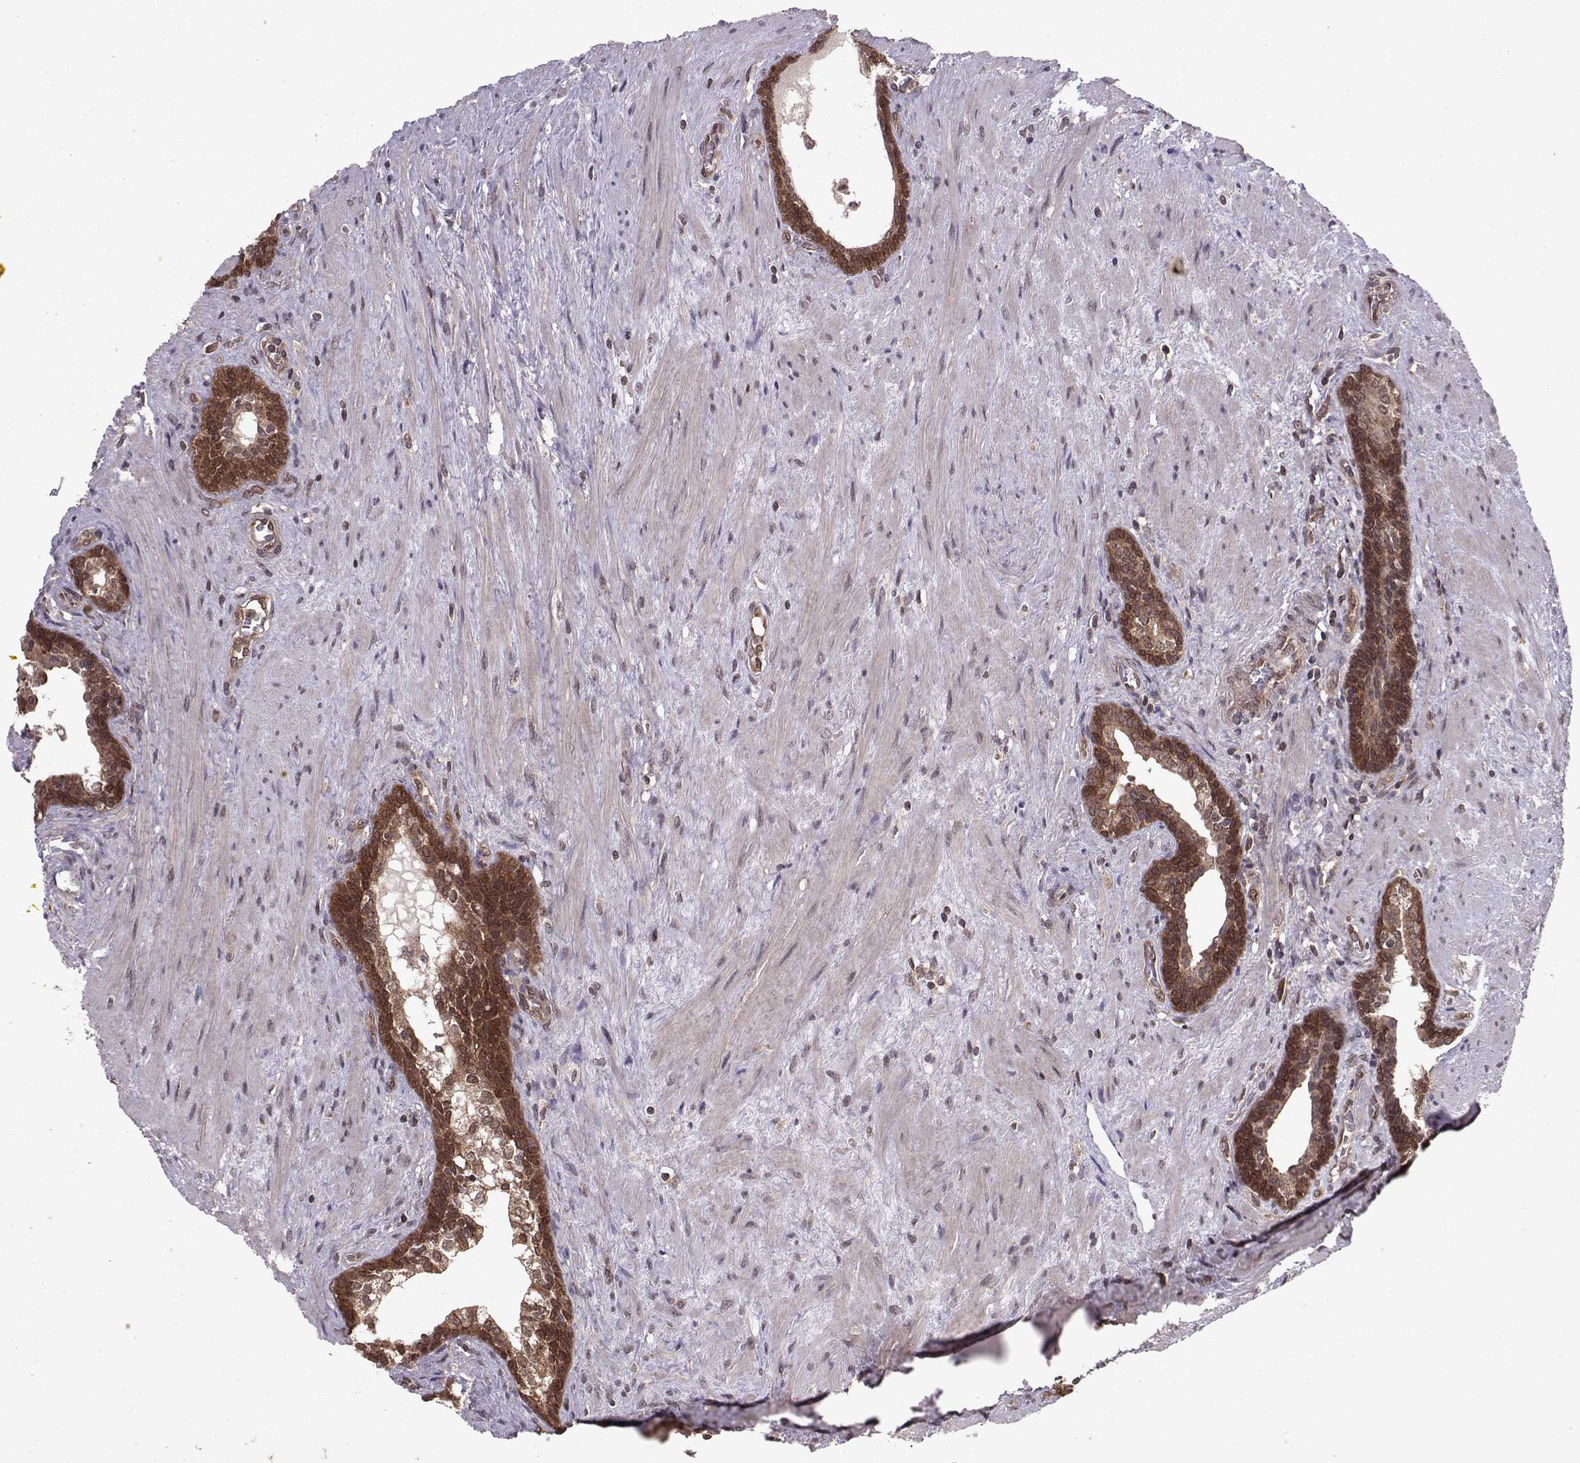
{"staining": {"intensity": "strong", "quantity": ">75%", "location": "cytoplasmic/membranous"}, "tissue": "prostate cancer", "cell_type": "Tumor cells", "image_type": "cancer", "snomed": [{"axis": "morphology", "description": "Adenocarcinoma, NOS"}, {"axis": "morphology", "description": "Adenocarcinoma, High grade"}, {"axis": "topography", "description": "Prostate"}], "caption": "Prostate cancer stained with DAB (3,3'-diaminobenzidine) immunohistochemistry (IHC) demonstrates high levels of strong cytoplasmic/membranous staining in approximately >75% of tumor cells. The protein of interest is stained brown, and the nuclei are stained in blue (DAB (3,3'-diaminobenzidine) IHC with brightfield microscopy, high magnification).", "gene": "PPP2R2A", "patient": {"sex": "male", "age": 61}}